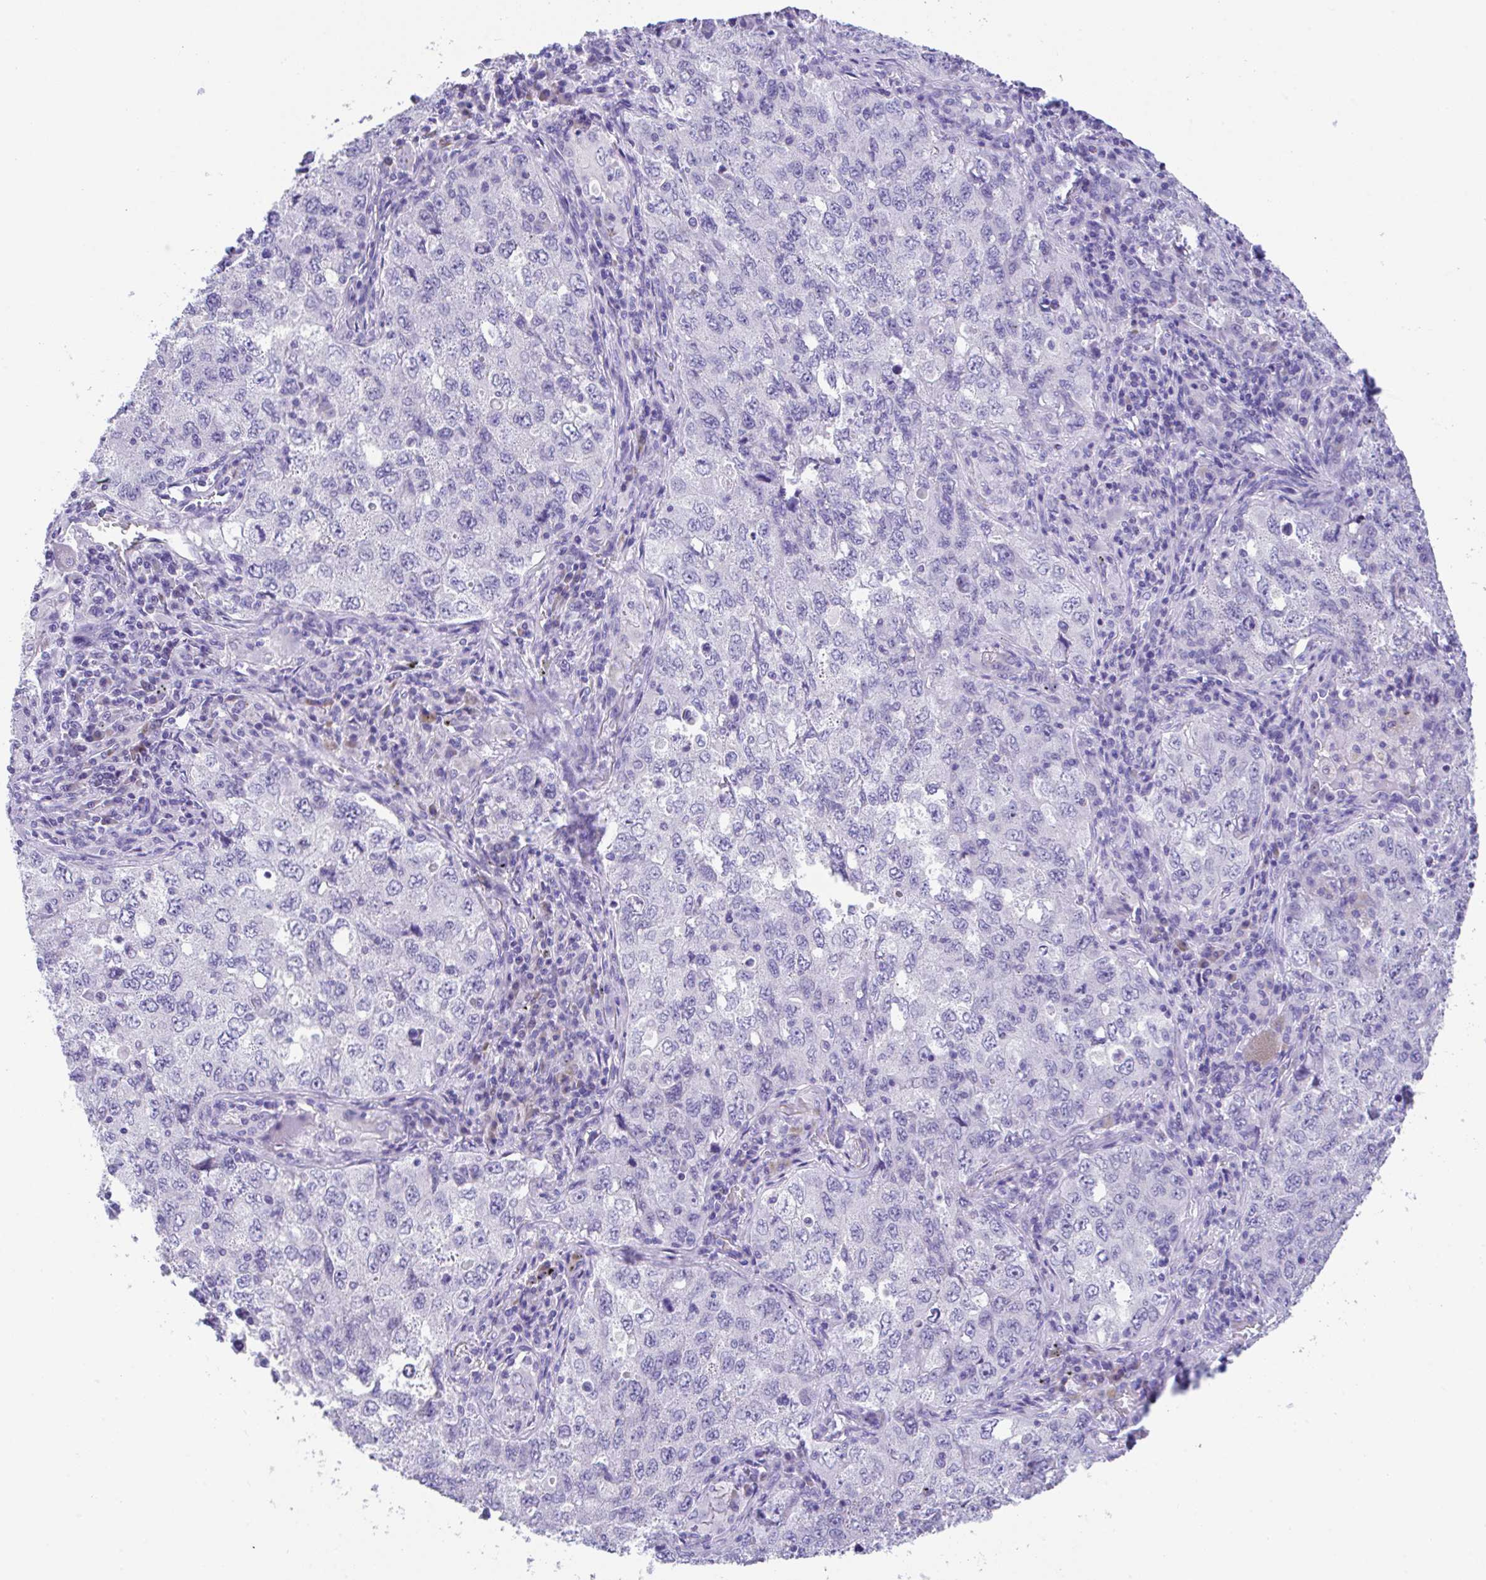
{"staining": {"intensity": "negative", "quantity": "none", "location": "none"}, "tissue": "lung cancer", "cell_type": "Tumor cells", "image_type": "cancer", "snomed": [{"axis": "morphology", "description": "Adenocarcinoma, NOS"}, {"axis": "topography", "description": "Lung"}], "caption": "There is no significant positivity in tumor cells of lung cancer (adenocarcinoma).", "gene": "HACD4", "patient": {"sex": "female", "age": 57}}